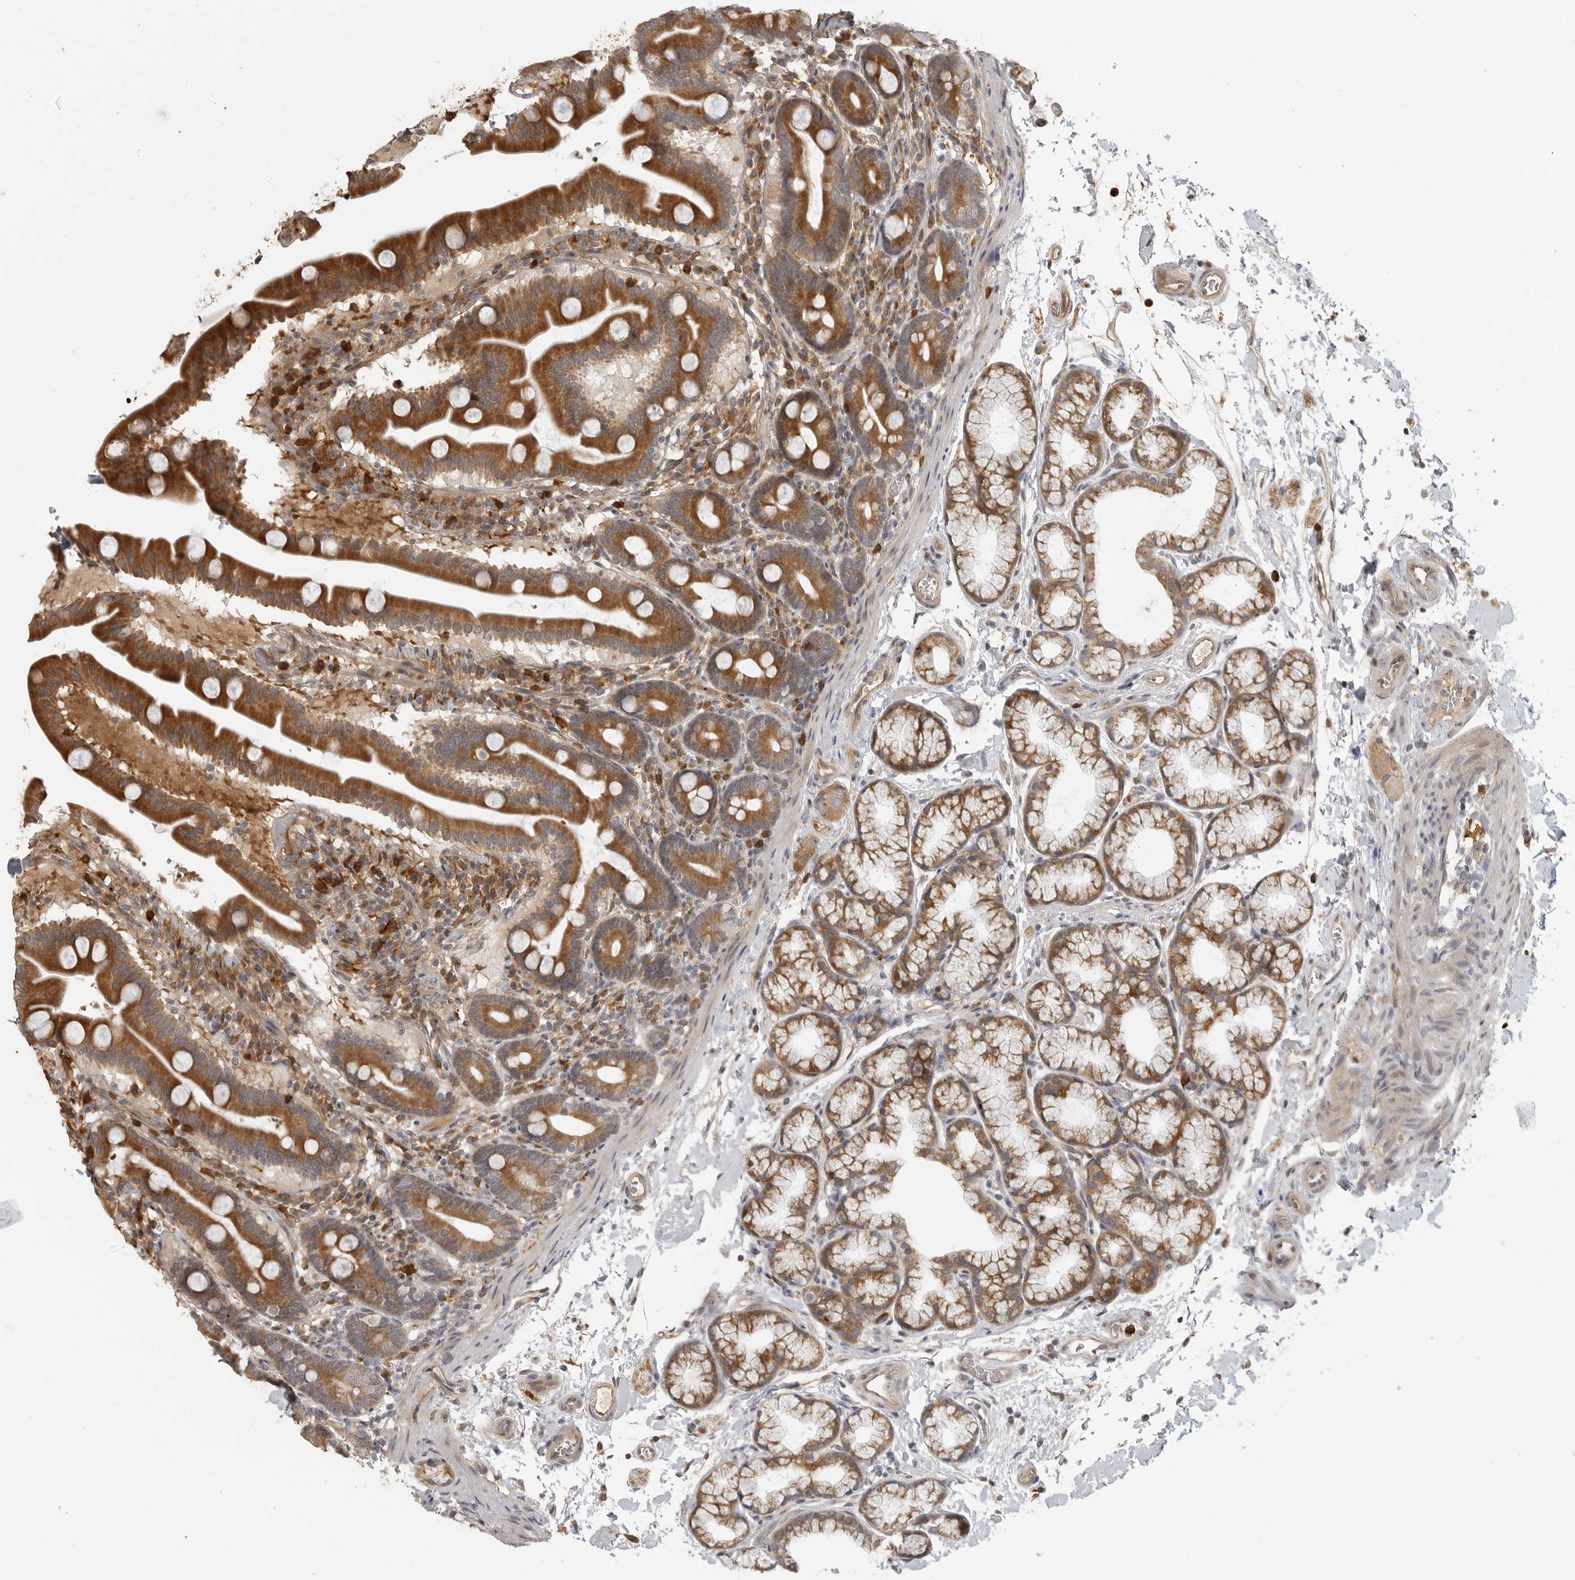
{"staining": {"intensity": "strong", "quantity": ">75%", "location": "cytoplasmic/membranous"}, "tissue": "duodenum", "cell_type": "Glandular cells", "image_type": "normal", "snomed": [{"axis": "morphology", "description": "Normal tissue, NOS"}, {"axis": "topography", "description": "Duodenum"}], "caption": "IHC histopathology image of unremarkable duodenum: human duodenum stained using immunohistochemistry displays high levels of strong protein expression localized specifically in the cytoplasmic/membranous of glandular cells, appearing as a cytoplasmic/membranous brown color.", "gene": "IDO1", "patient": {"sex": "male", "age": 54}}